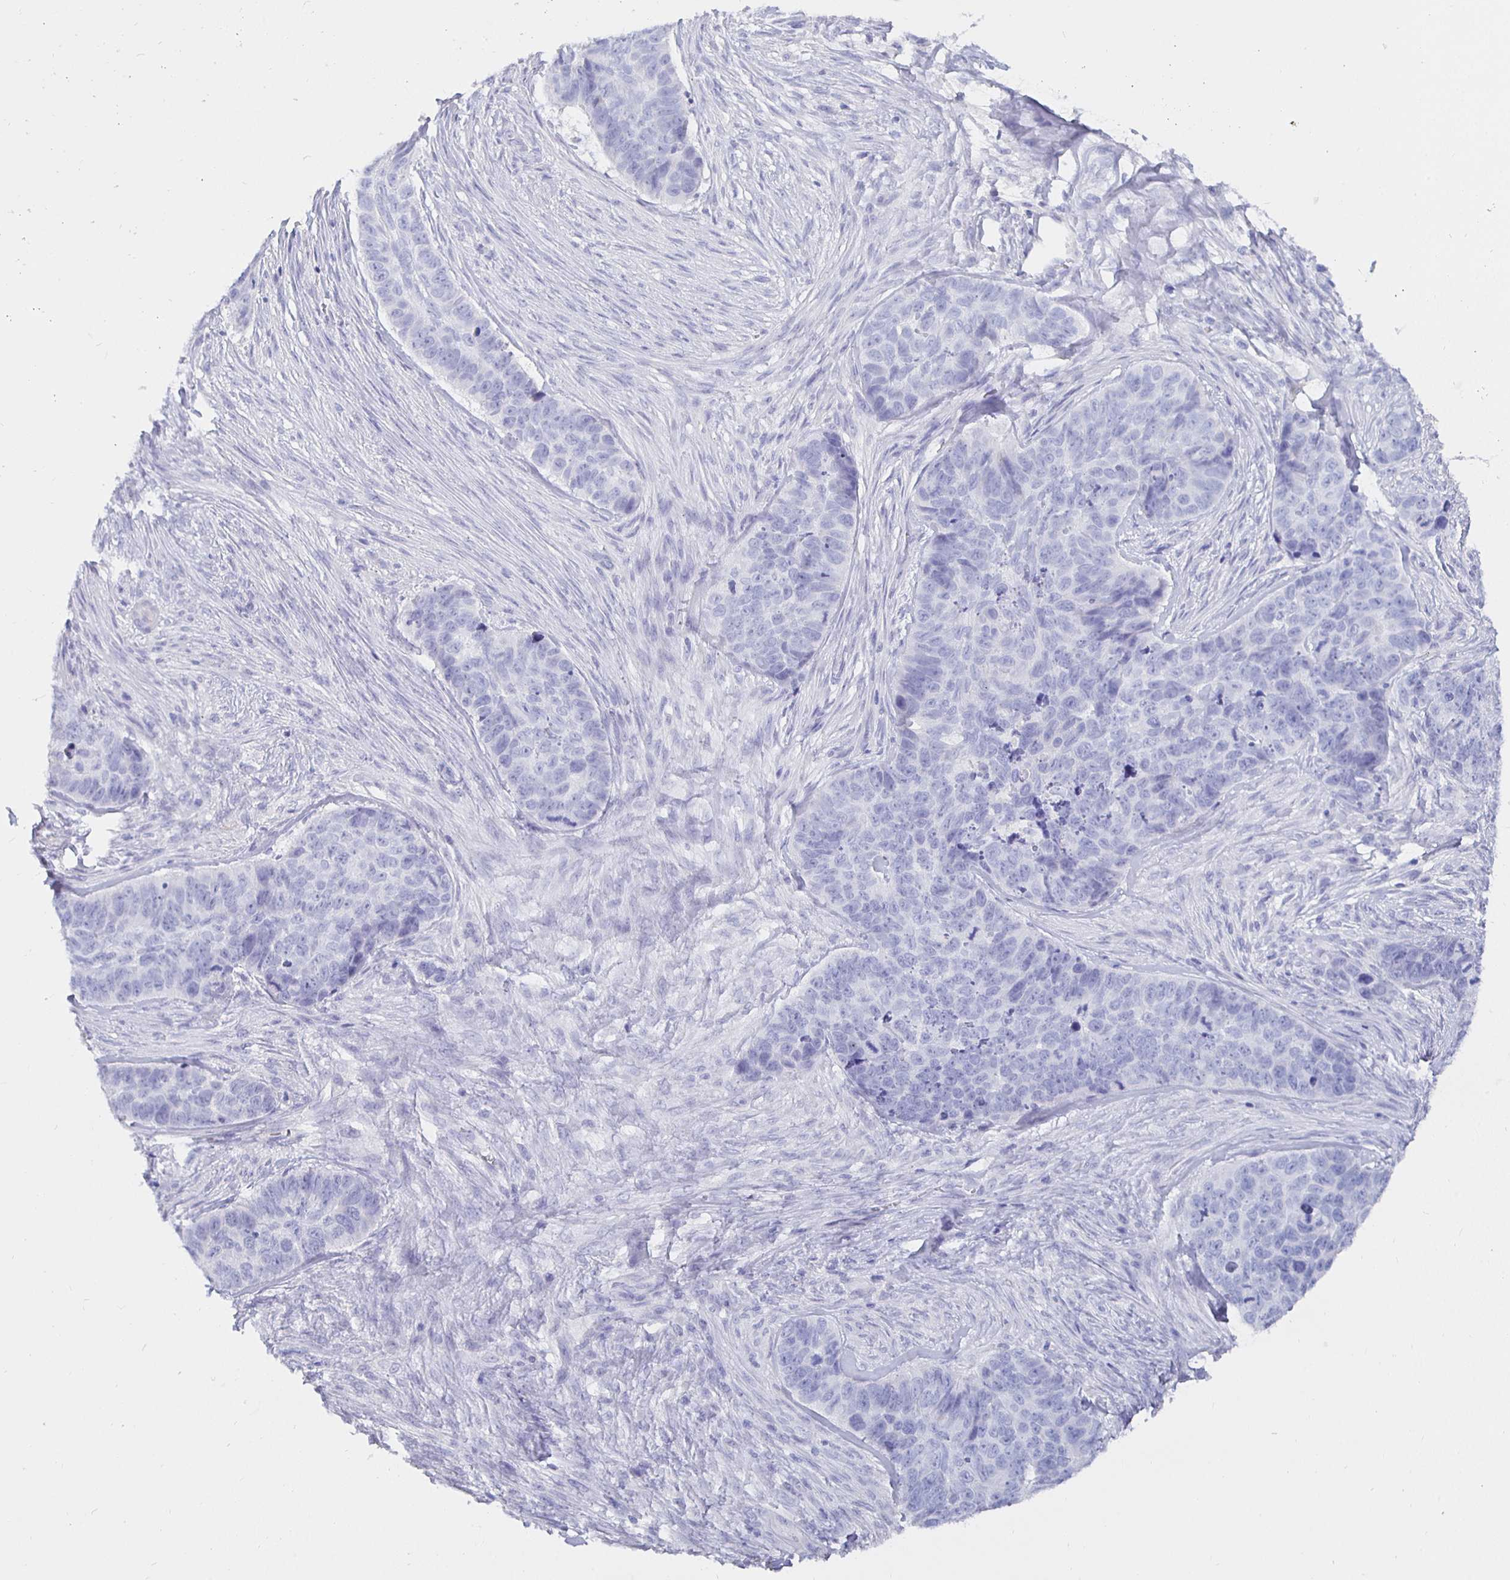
{"staining": {"intensity": "negative", "quantity": "none", "location": "none"}, "tissue": "skin cancer", "cell_type": "Tumor cells", "image_type": "cancer", "snomed": [{"axis": "morphology", "description": "Basal cell carcinoma"}, {"axis": "topography", "description": "Skin"}], "caption": "Basal cell carcinoma (skin) was stained to show a protein in brown. There is no significant staining in tumor cells.", "gene": "UMOD", "patient": {"sex": "female", "age": 82}}